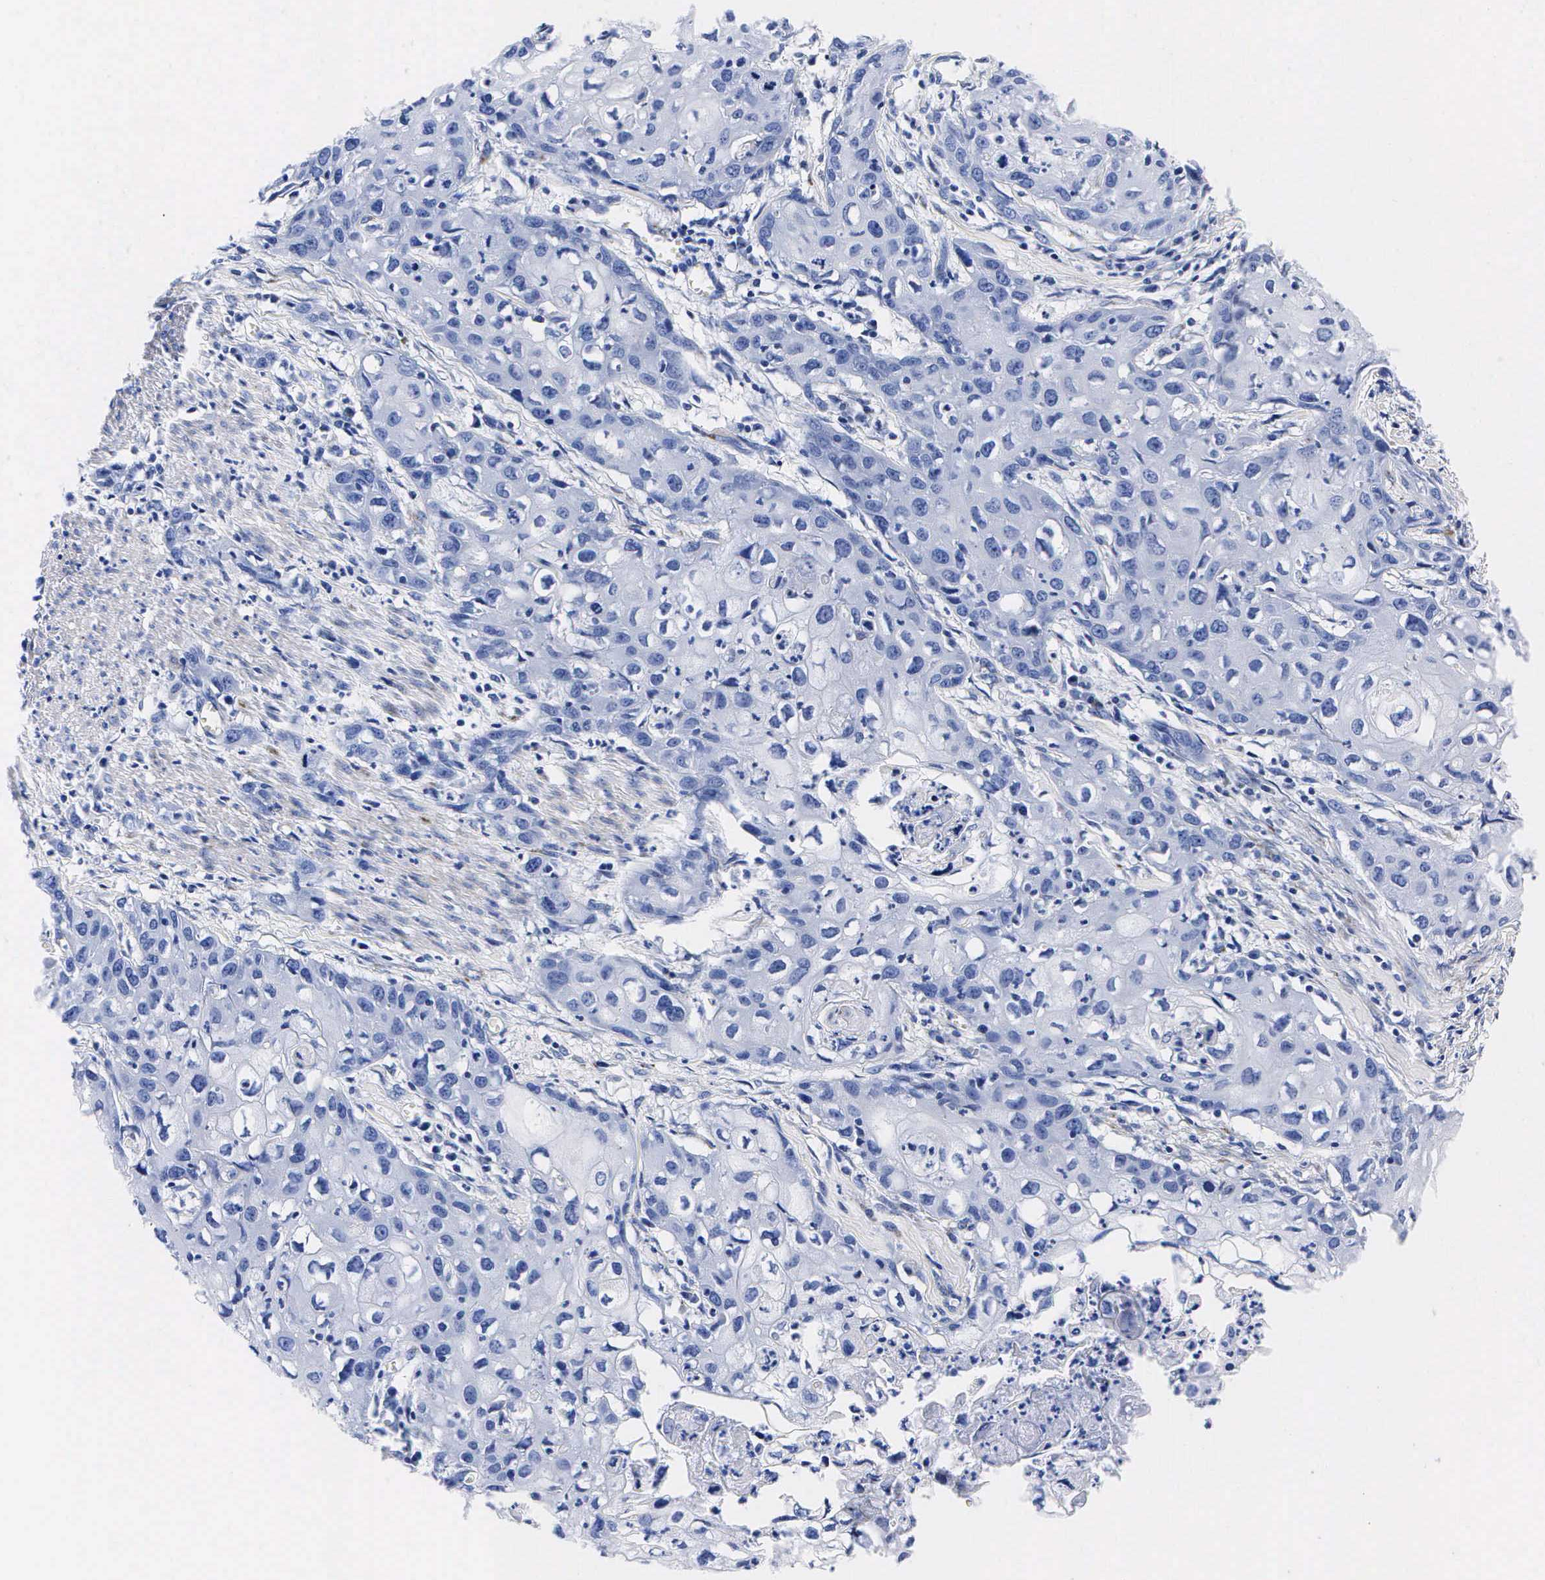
{"staining": {"intensity": "negative", "quantity": "none", "location": "none"}, "tissue": "urothelial cancer", "cell_type": "Tumor cells", "image_type": "cancer", "snomed": [{"axis": "morphology", "description": "Urothelial carcinoma, High grade"}, {"axis": "topography", "description": "Urinary bladder"}], "caption": "High magnification brightfield microscopy of urothelial cancer stained with DAB (brown) and counterstained with hematoxylin (blue): tumor cells show no significant staining.", "gene": "ENO2", "patient": {"sex": "male", "age": 54}}